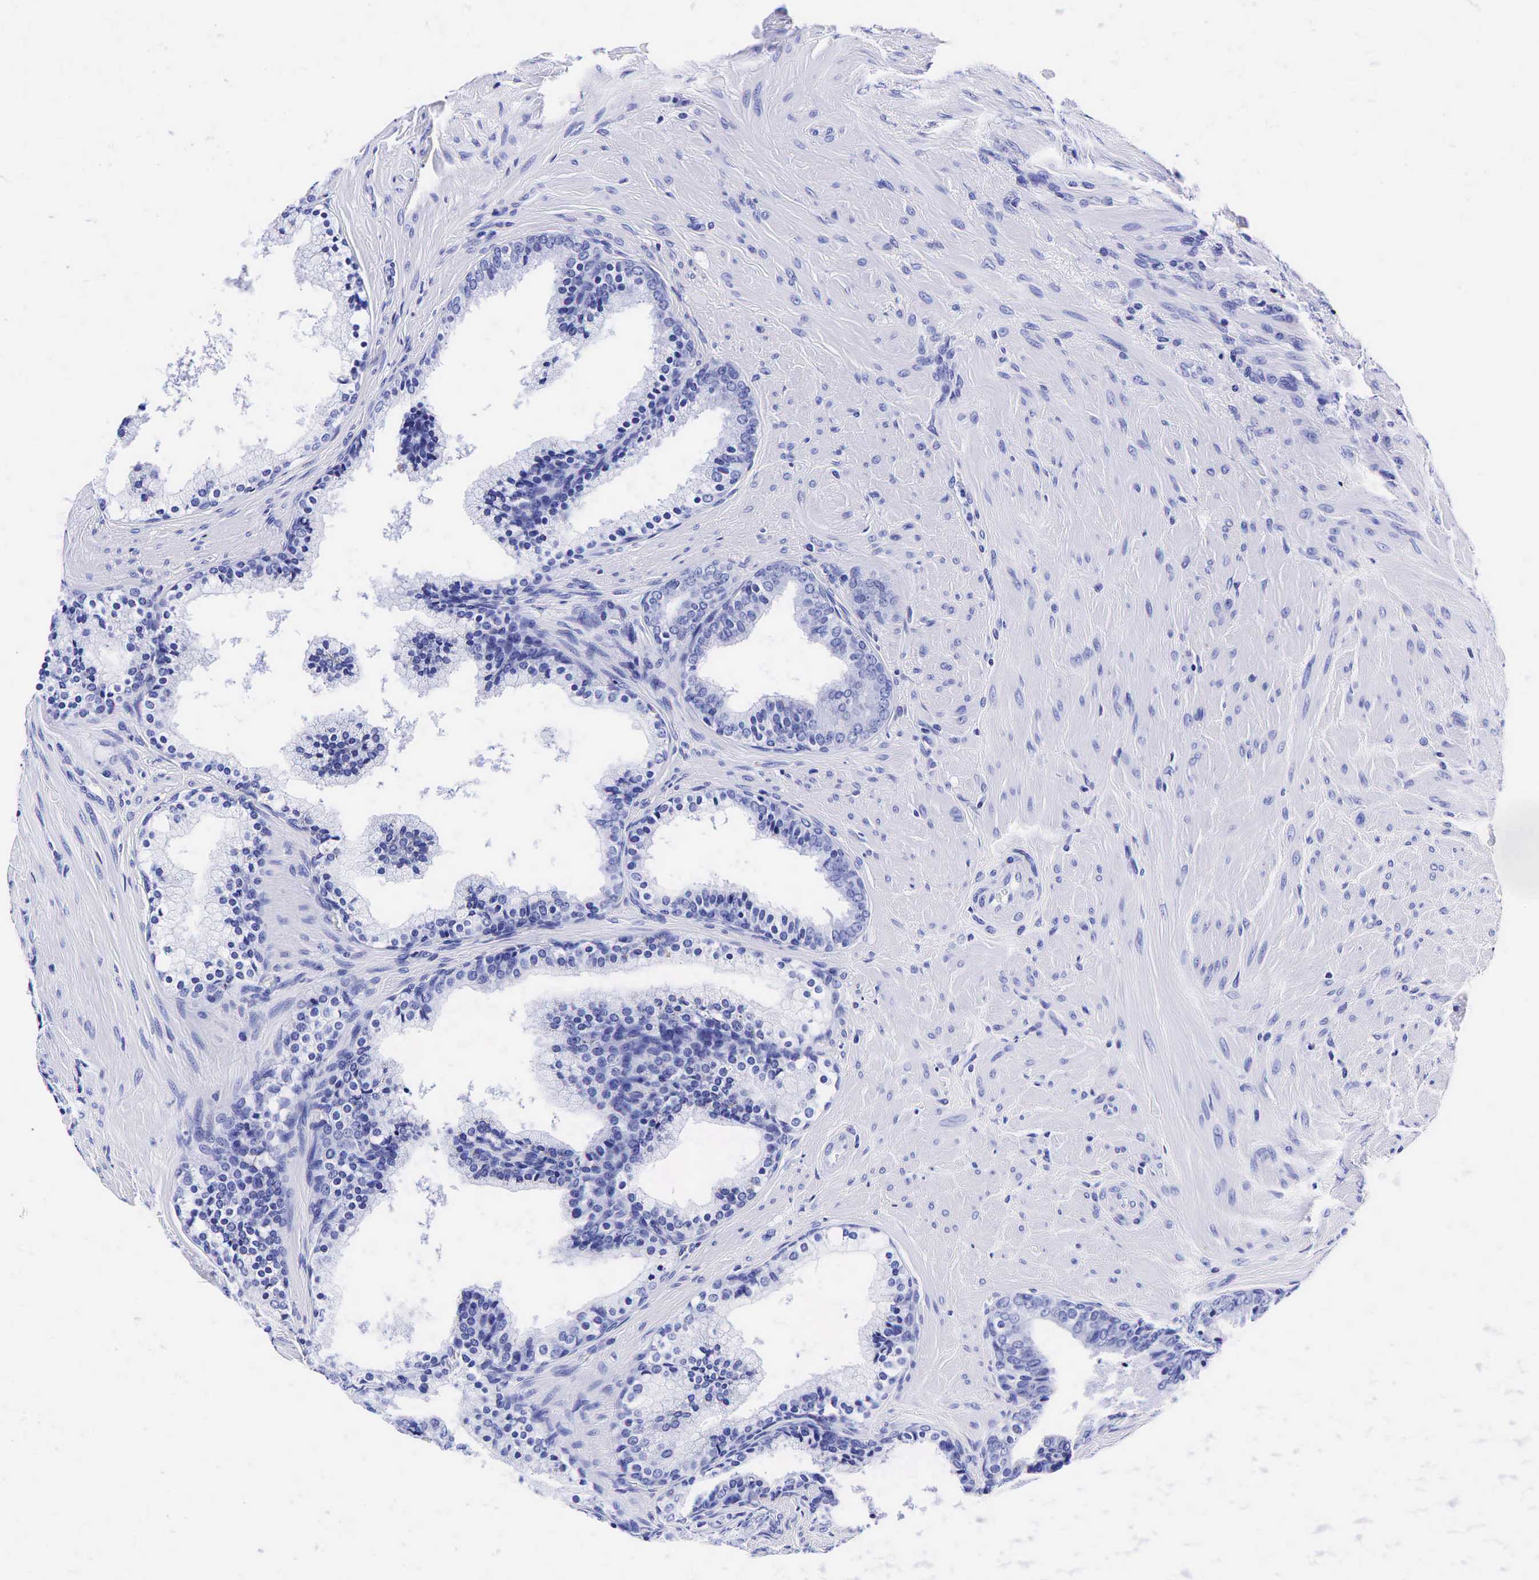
{"staining": {"intensity": "negative", "quantity": "none", "location": "none"}, "tissue": "prostate", "cell_type": "Glandular cells", "image_type": "normal", "snomed": [{"axis": "morphology", "description": "Normal tissue, NOS"}, {"axis": "topography", "description": "Prostate"}], "caption": "Histopathology image shows no protein staining in glandular cells of benign prostate. Brightfield microscopy of IHC stained with DAB (3,3'-diaminobenzidine) (brown) and hematoxylin (blue), captured at high magnification.", "gene": "GAST", "patient": {"sex": "male", "age": 65}}